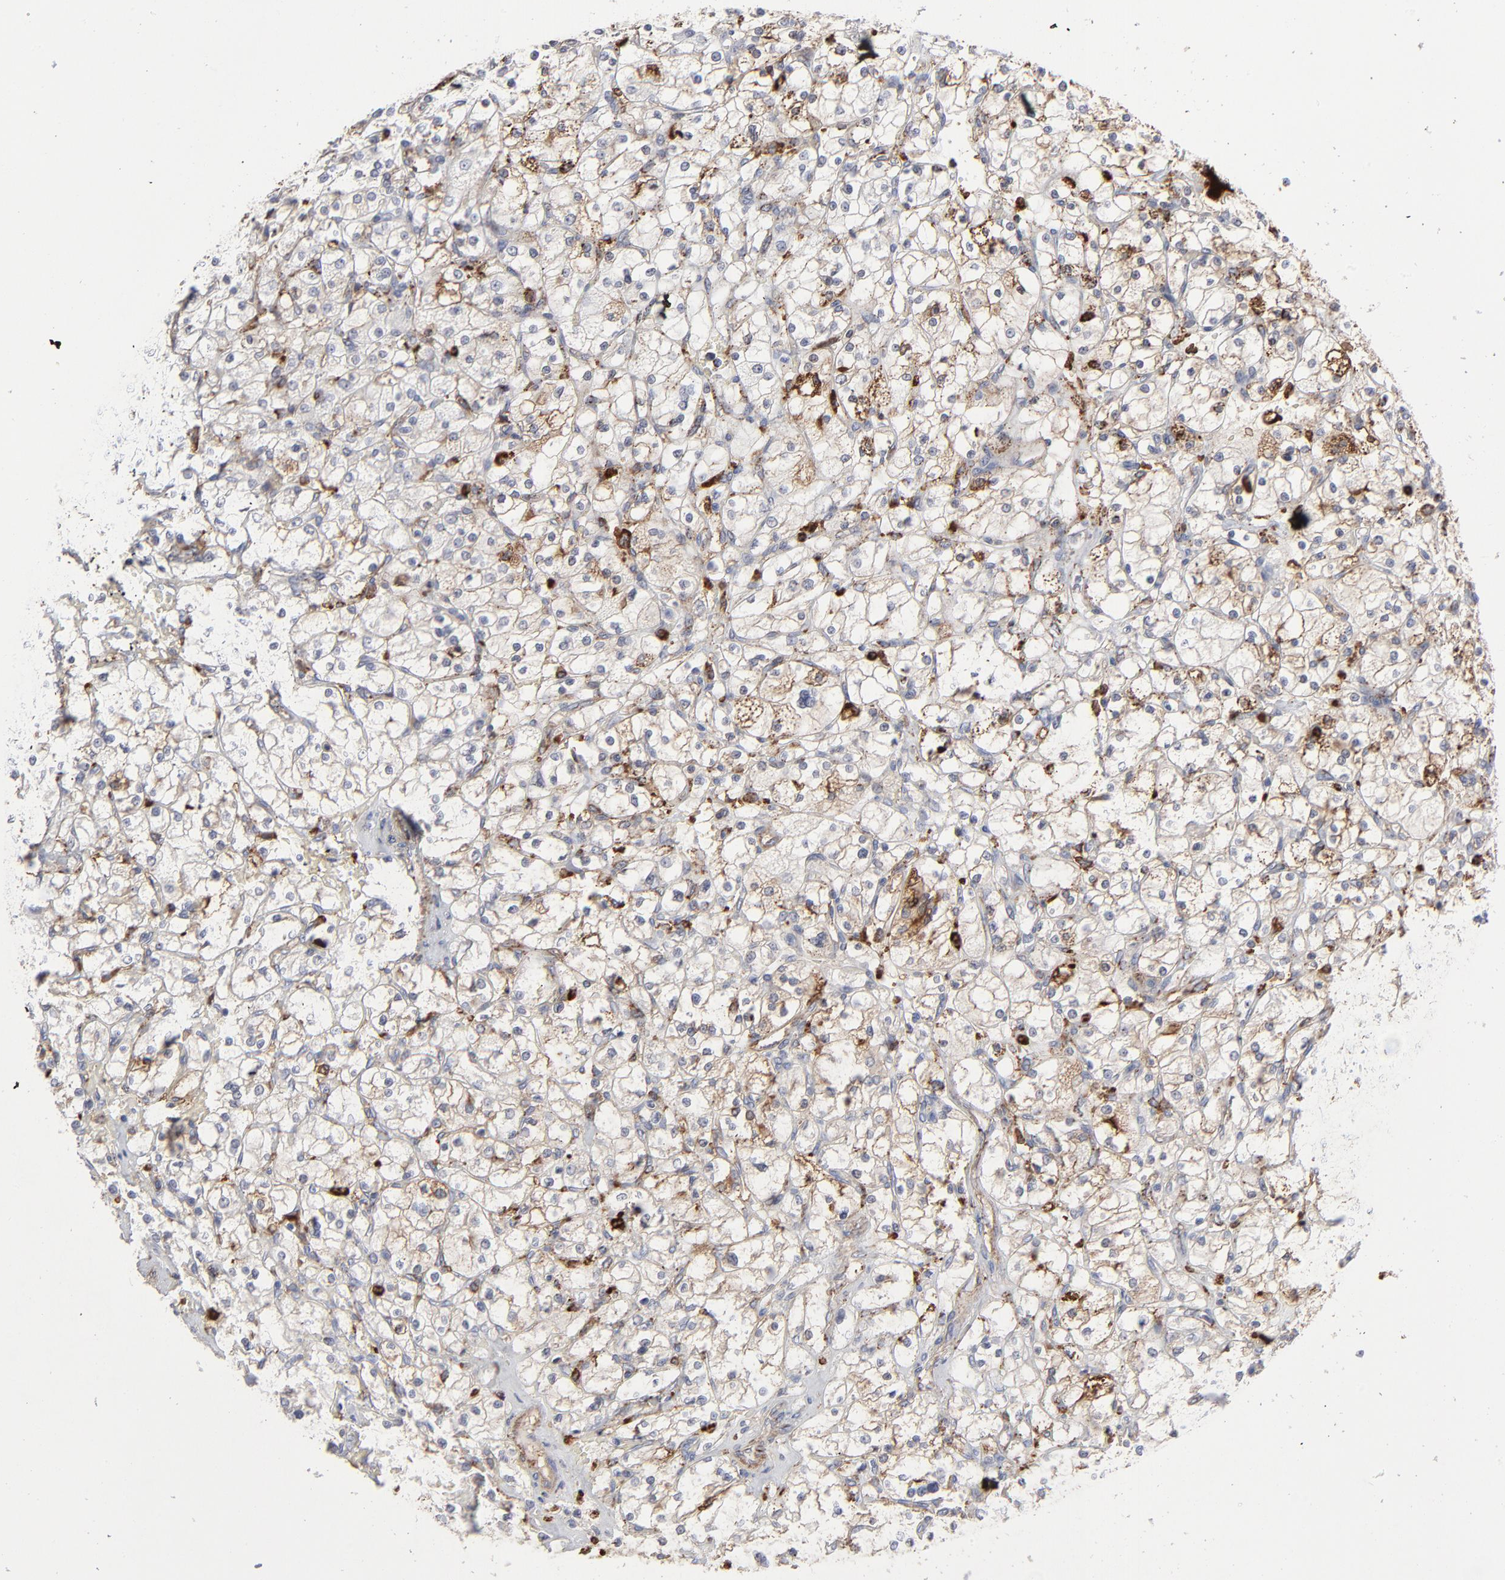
{"staining": {"intensity": "weak", "quantity": "25%-75%", "location": "cytoplasmic/membranous"}, "tissue": "renal cancer", "cell_type": "Tumor cells", "image_type": "cancer", "snomed": [{"axis": "morphology", "description": "Adenocarcinoma, NOS"}, {"axis": "topography", "description": "Kidney"}], "caption": "Protein positivity by immunohistochemistry displays weak cytoplasmic/membranous expression in approximately 25%-75% of tumor cells in renal cancer (adenocarcinoma).", "gene": "ANXA5", "patient": {"sex": "female", "age": 83}}